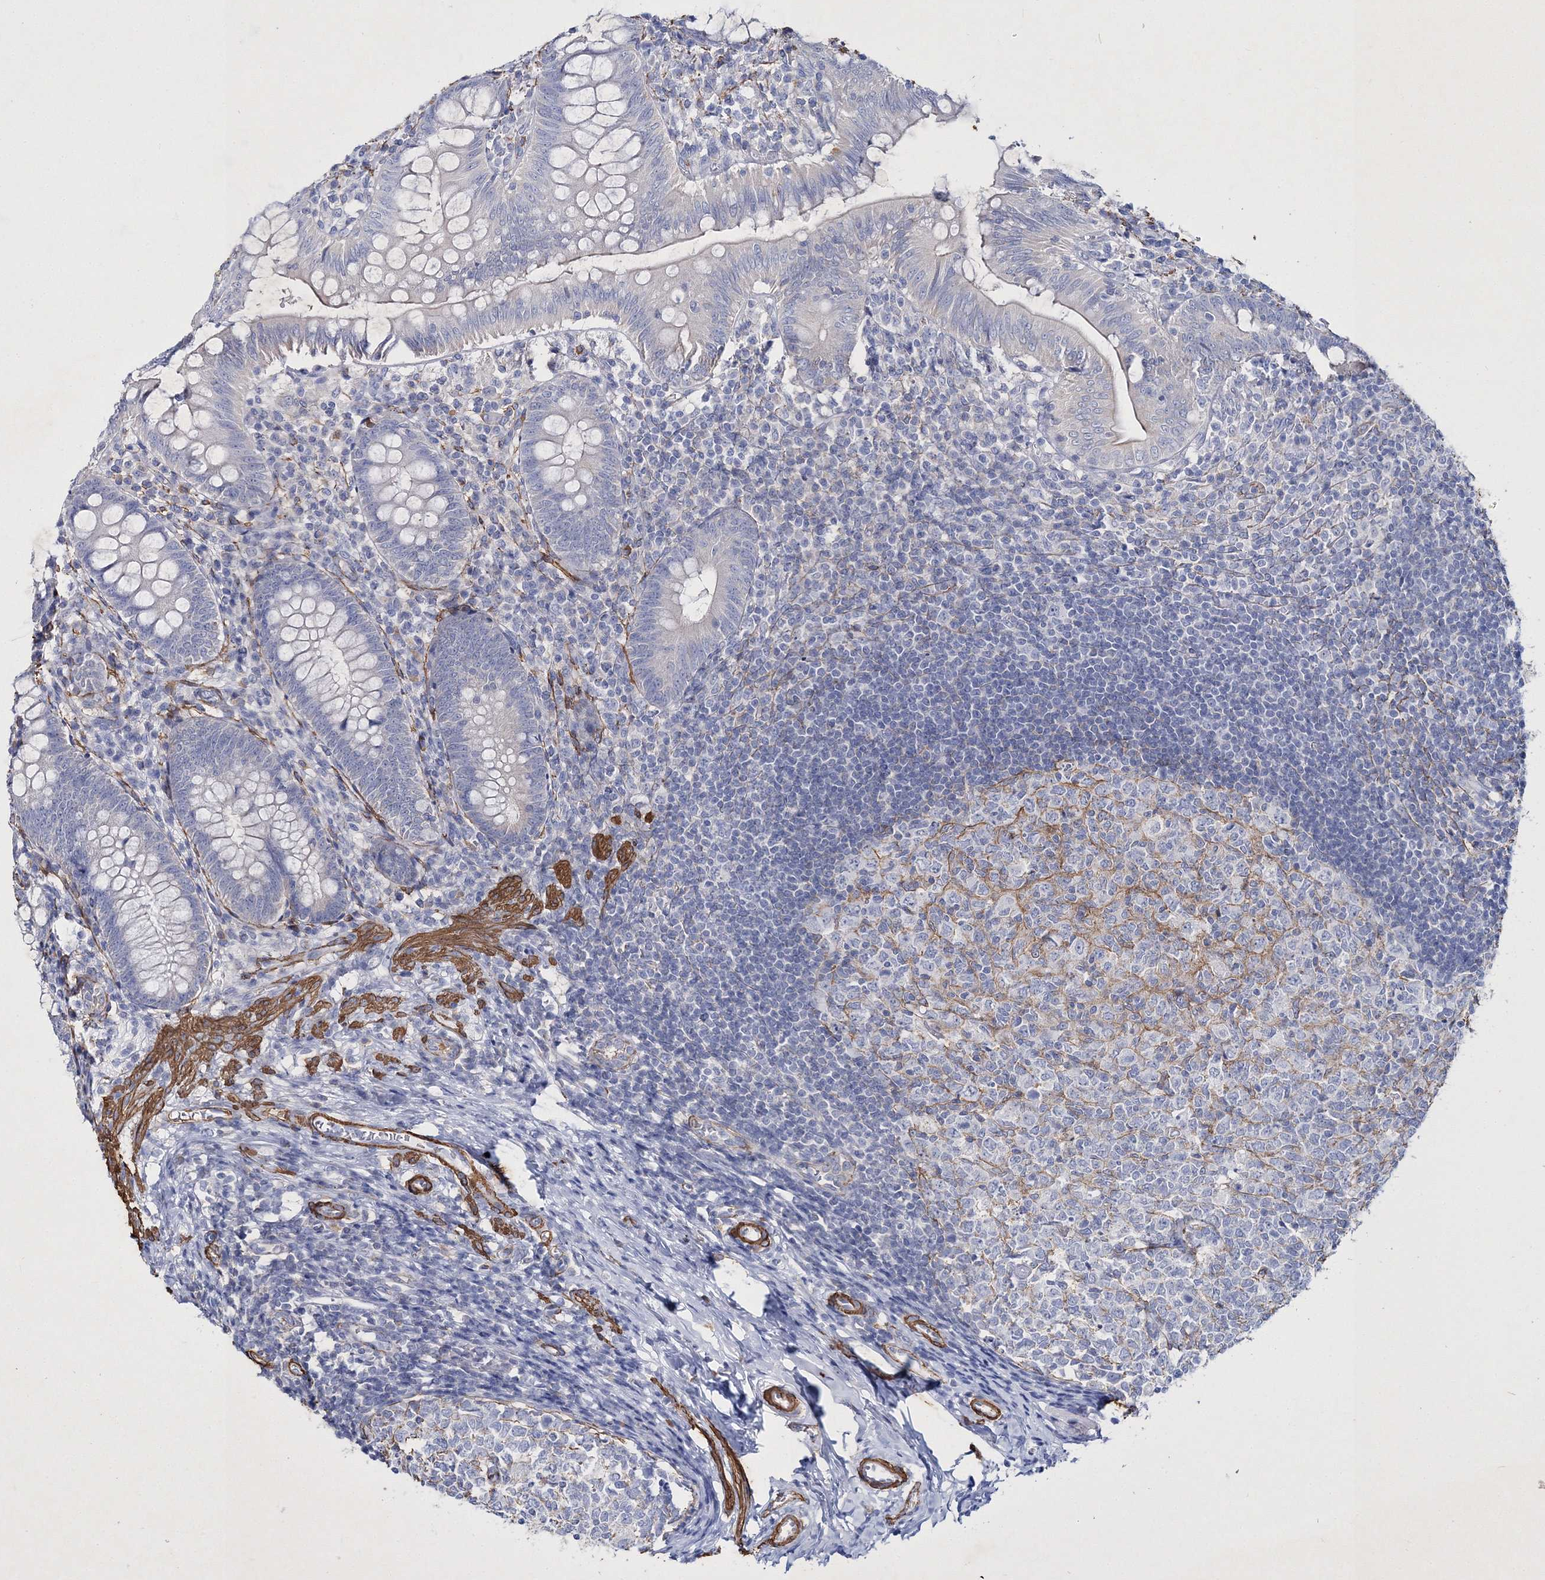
{"staining": {"intensity": "negative", "quantity": "none", "location": "none"}, "tissue": "appendix", "cell_type": "Glandular cells", "image_type": "normal", "snomed": [{"axis": "morphology", "description": "Normal tissue, NOS"}, {"axis": "topography", "description": "Appendix"}], "caption": "Photomicrograph shows no significant protein staining in glandular cells of unremarkable appendix.", "gene": "RTN2", "patient": {"sex": "male", "age": 14}}